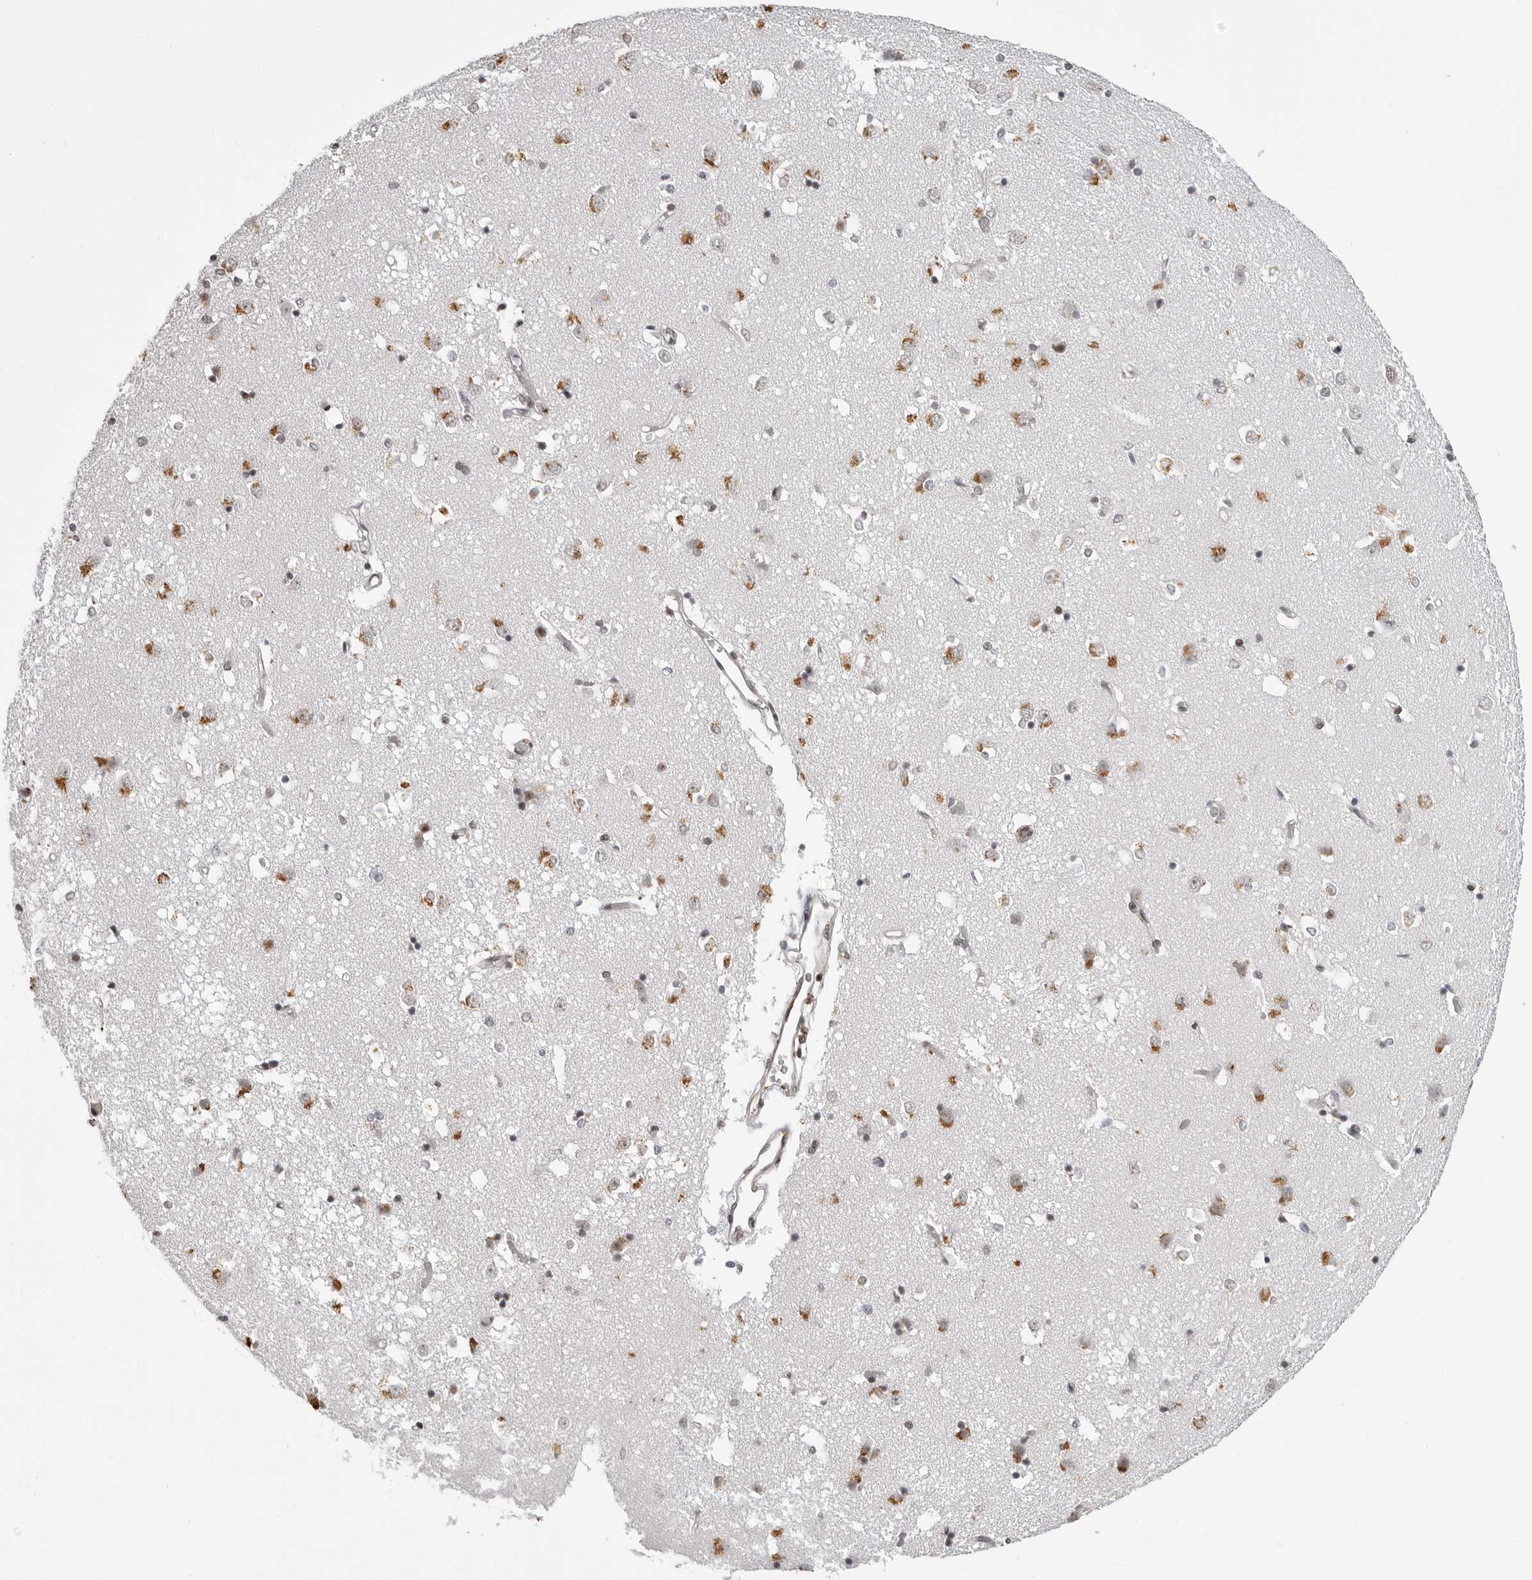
{"staining": {"intensity": "moderate", "quantity": "25%-75%", "location": "cytoplasmic/membranous"}, "tissue": "caudate", "cell_type": "Glial cells", "image_type": "normal", "snomed": [{"axis": "morphology", "description": "Normal tissue, NOS"}, {"axis": "topography", "description": "Lateral ventricle wall"}], "caption": "Immunohistochemical staining of normal human caudate demonstrates moderate cytoplasmic/membranous protein positivity in approximately 25%-75% of glial cells.", "gene": "WRAP53", "patient": {"sex": "male", "age": 45}}